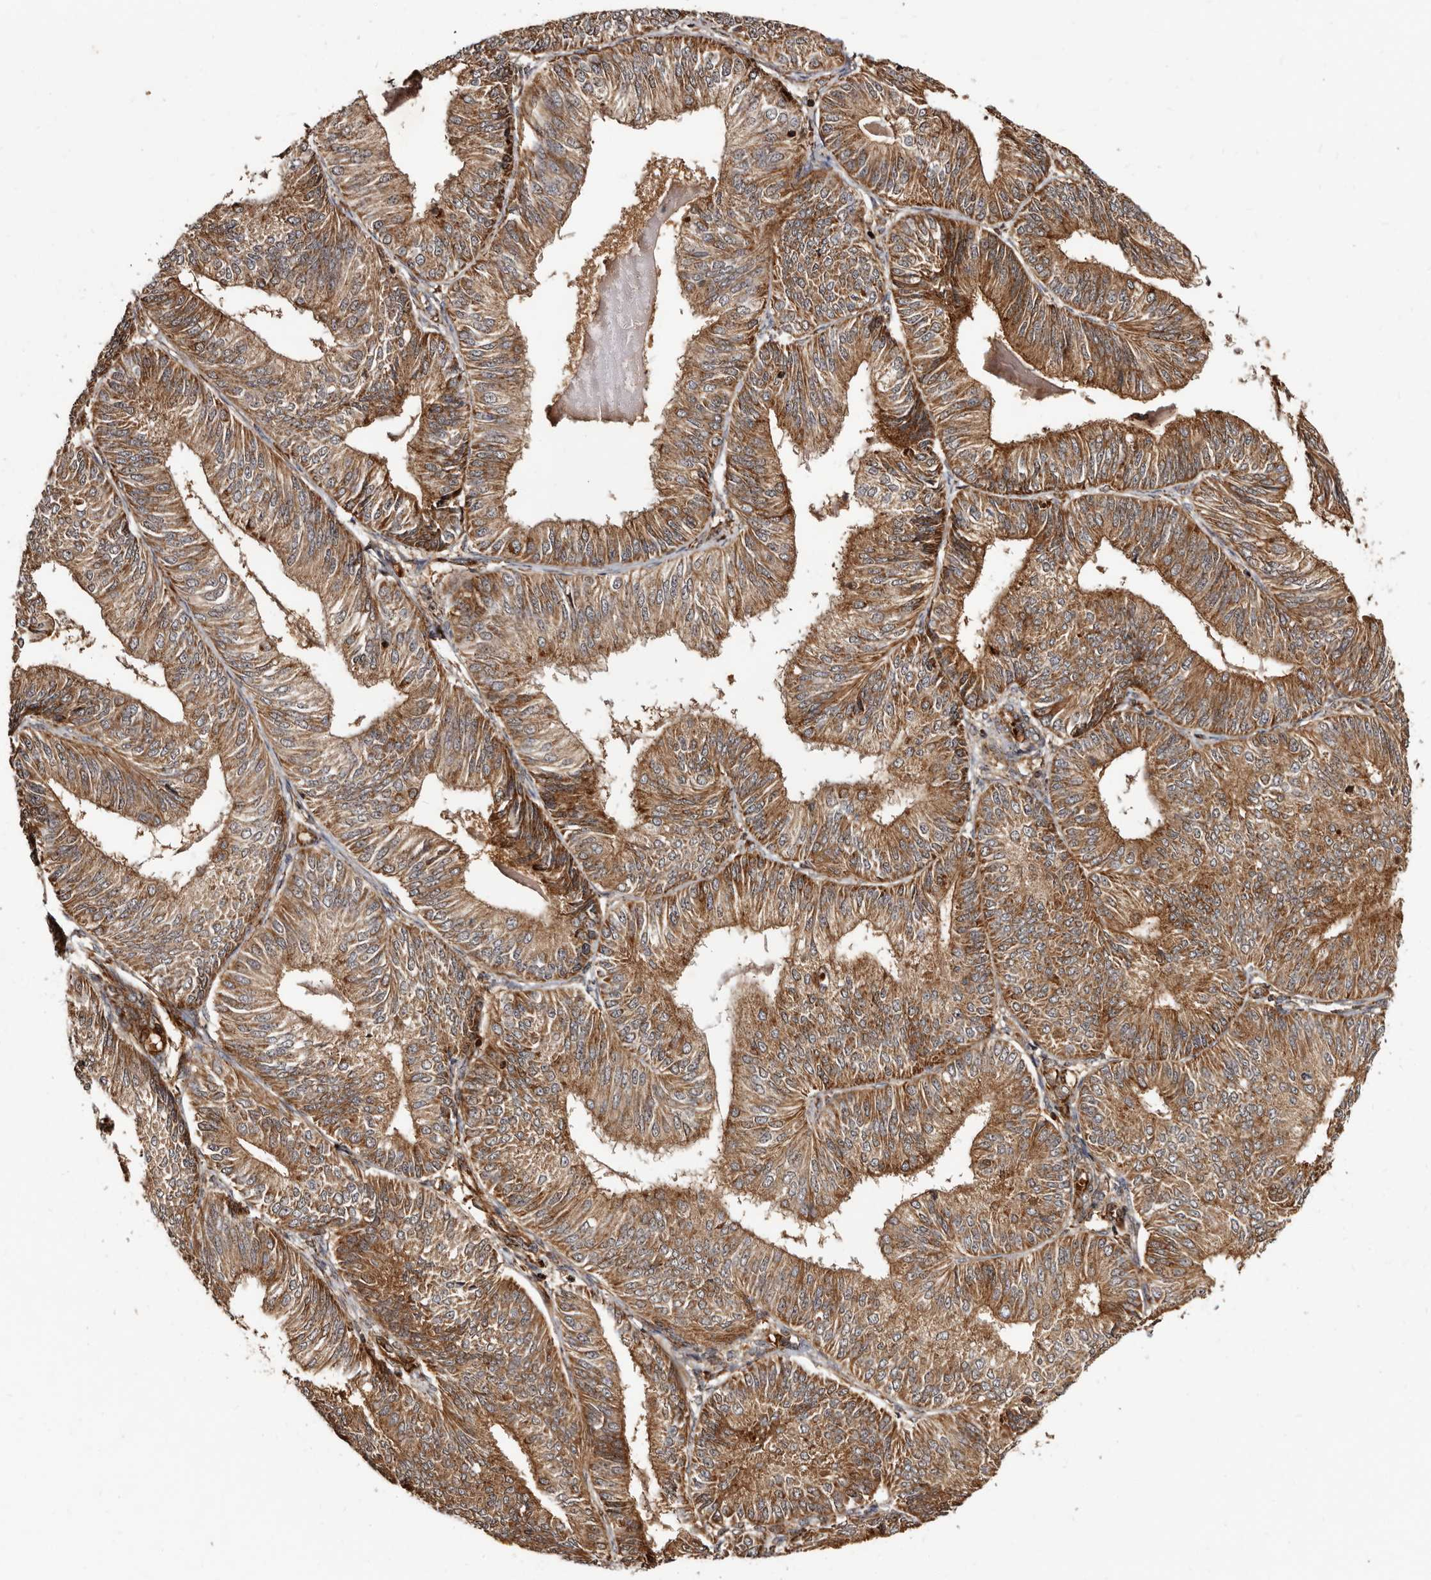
{"staining": {"intensity": "strong", "quantity": ">75%", "location": "cytoplasmic/membranous"}, "tissue": "endometrial cancer", "cell_type": "Tumor cells", "image_type": "cancer", "snomed": [{"axis": "morphology", "description": "Adenocarcinoma, NOS"}, {"axis": "topography", "description": "Endometrium"}], "caption": "Protein expression analysis of human endometrial adenocarcinoma reveals strong cytoplasmic/membranous expression in approximately >75% of tumor cells. The protein of interest is stained brown, and the nuclei are stained in blue (DAB (3,3'-diaminobenzidine) IHC with brightfield microscopy, high magnification).", "gene": "BAX", "patient": {"sex": "female", "age": 58}}